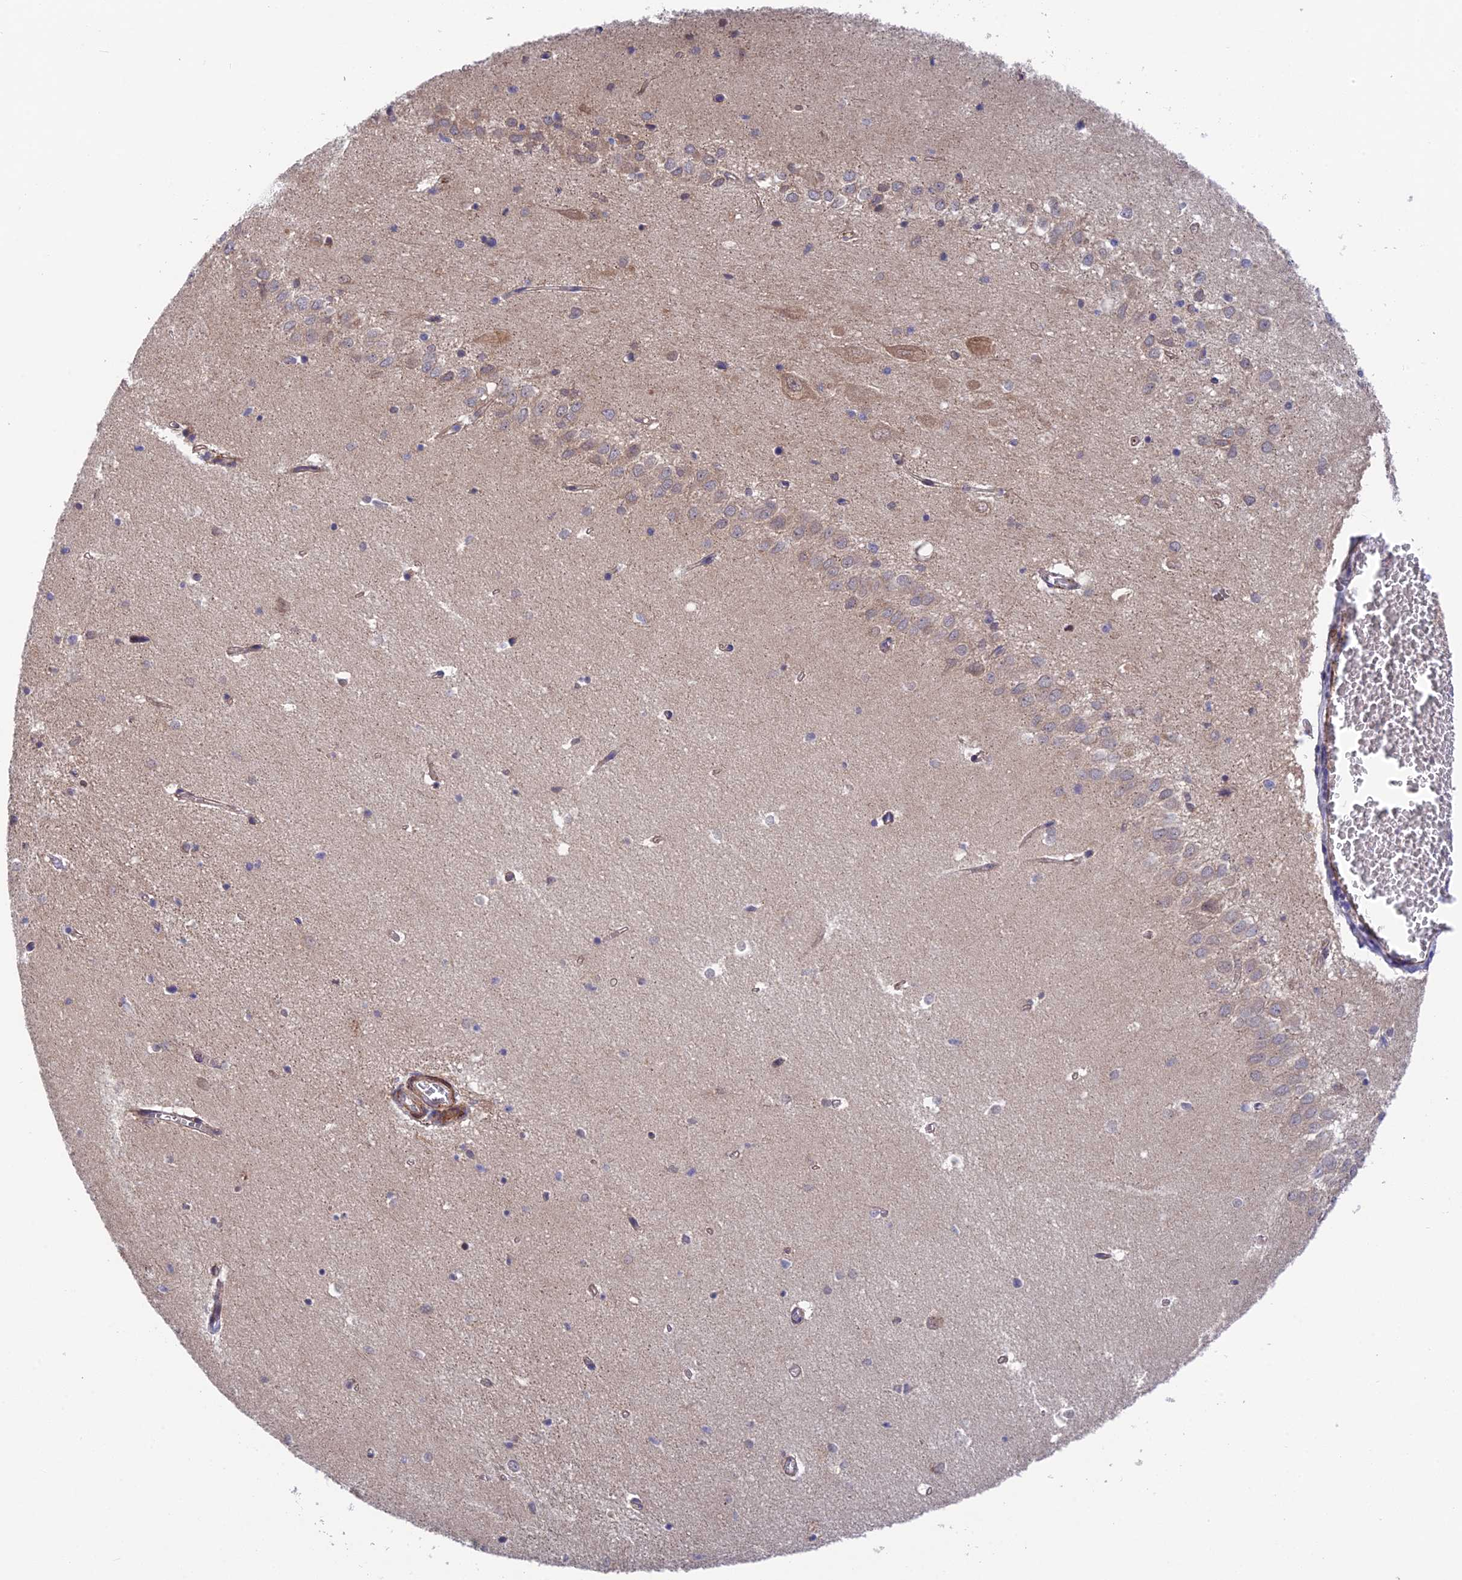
{"staining": {"intensity": "negative", "quantity": "none", "location": "none"}, "tissue": "hippocampus", "cell_type": "Glial cells", "image_type": "normal", "snomed": [{"axis": "morphology", "description": "Normal tissue, NOS"}, {"axis": "topography", "description": "Hippocampus"}], "caption": "Immunohistochemistry (IHC) image of normal human hippocampus stained for a protein (brown), which demonstrates no staining in glial cells.", "gene": "UROS", "patient": {"sex": "female", "age": 64}}